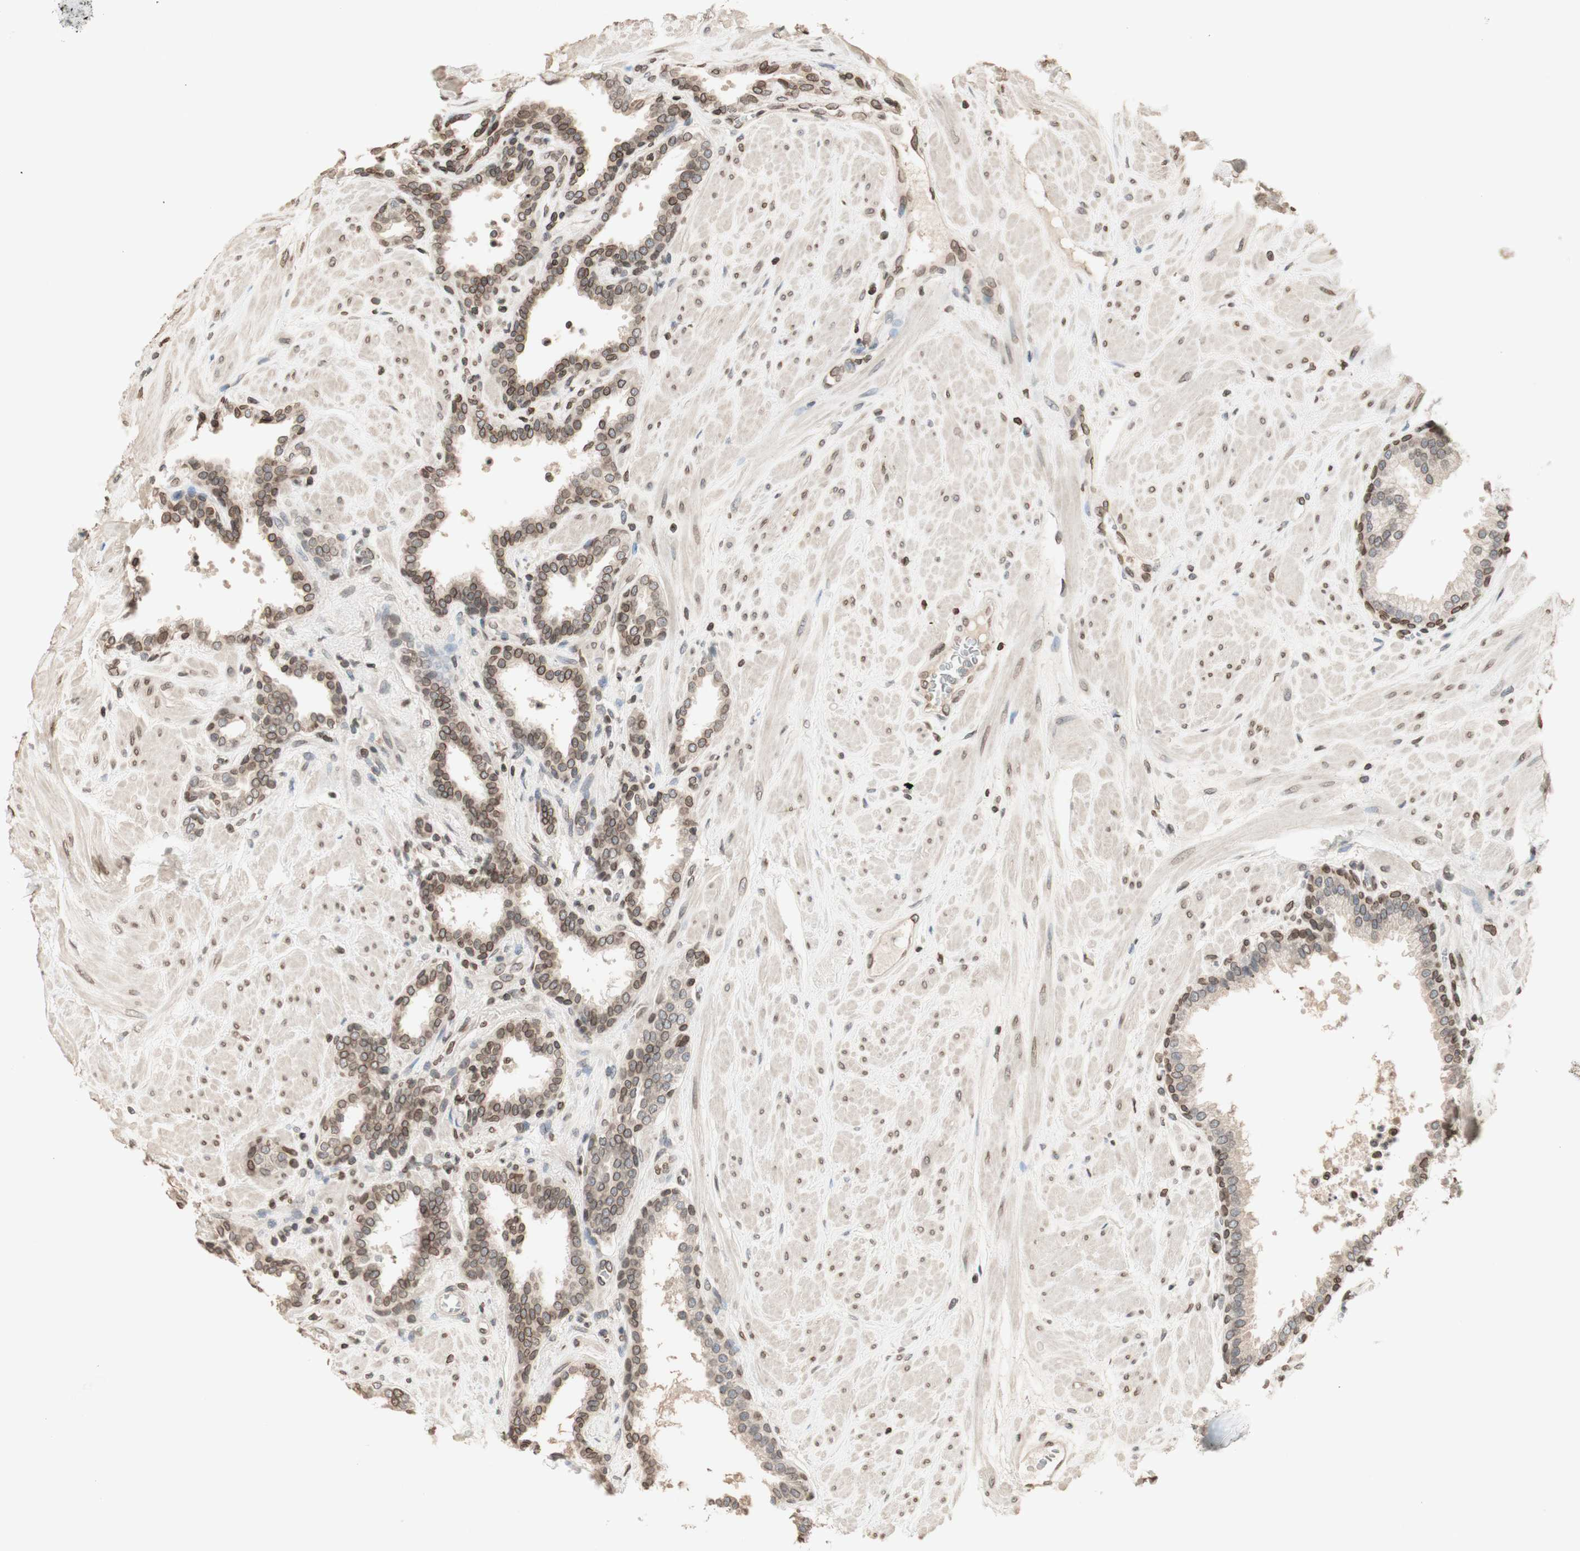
{"staining": {"intensity": "moderate", "quantity": ">75%", "location": "cytoplasmic/membranous,nuclear"}, "tissue": "prostate", "cell_type": "Glandular cells", "image_type": "normal", "snomed": [{"axis": "morphology", "description": "Normal tissue, NOS"}, {"axis": "topography", "description": "Prostate"}], "caption": "Glandular cells display moderate cytoplasmic/membranous,nuclear staining in approximately >75% of cells in unremarkable prostate. (DAB IHC with brightfield microscopy, high magnification).", "gene": "TMPO", "patient": {"sex": "male", "age": 51}}